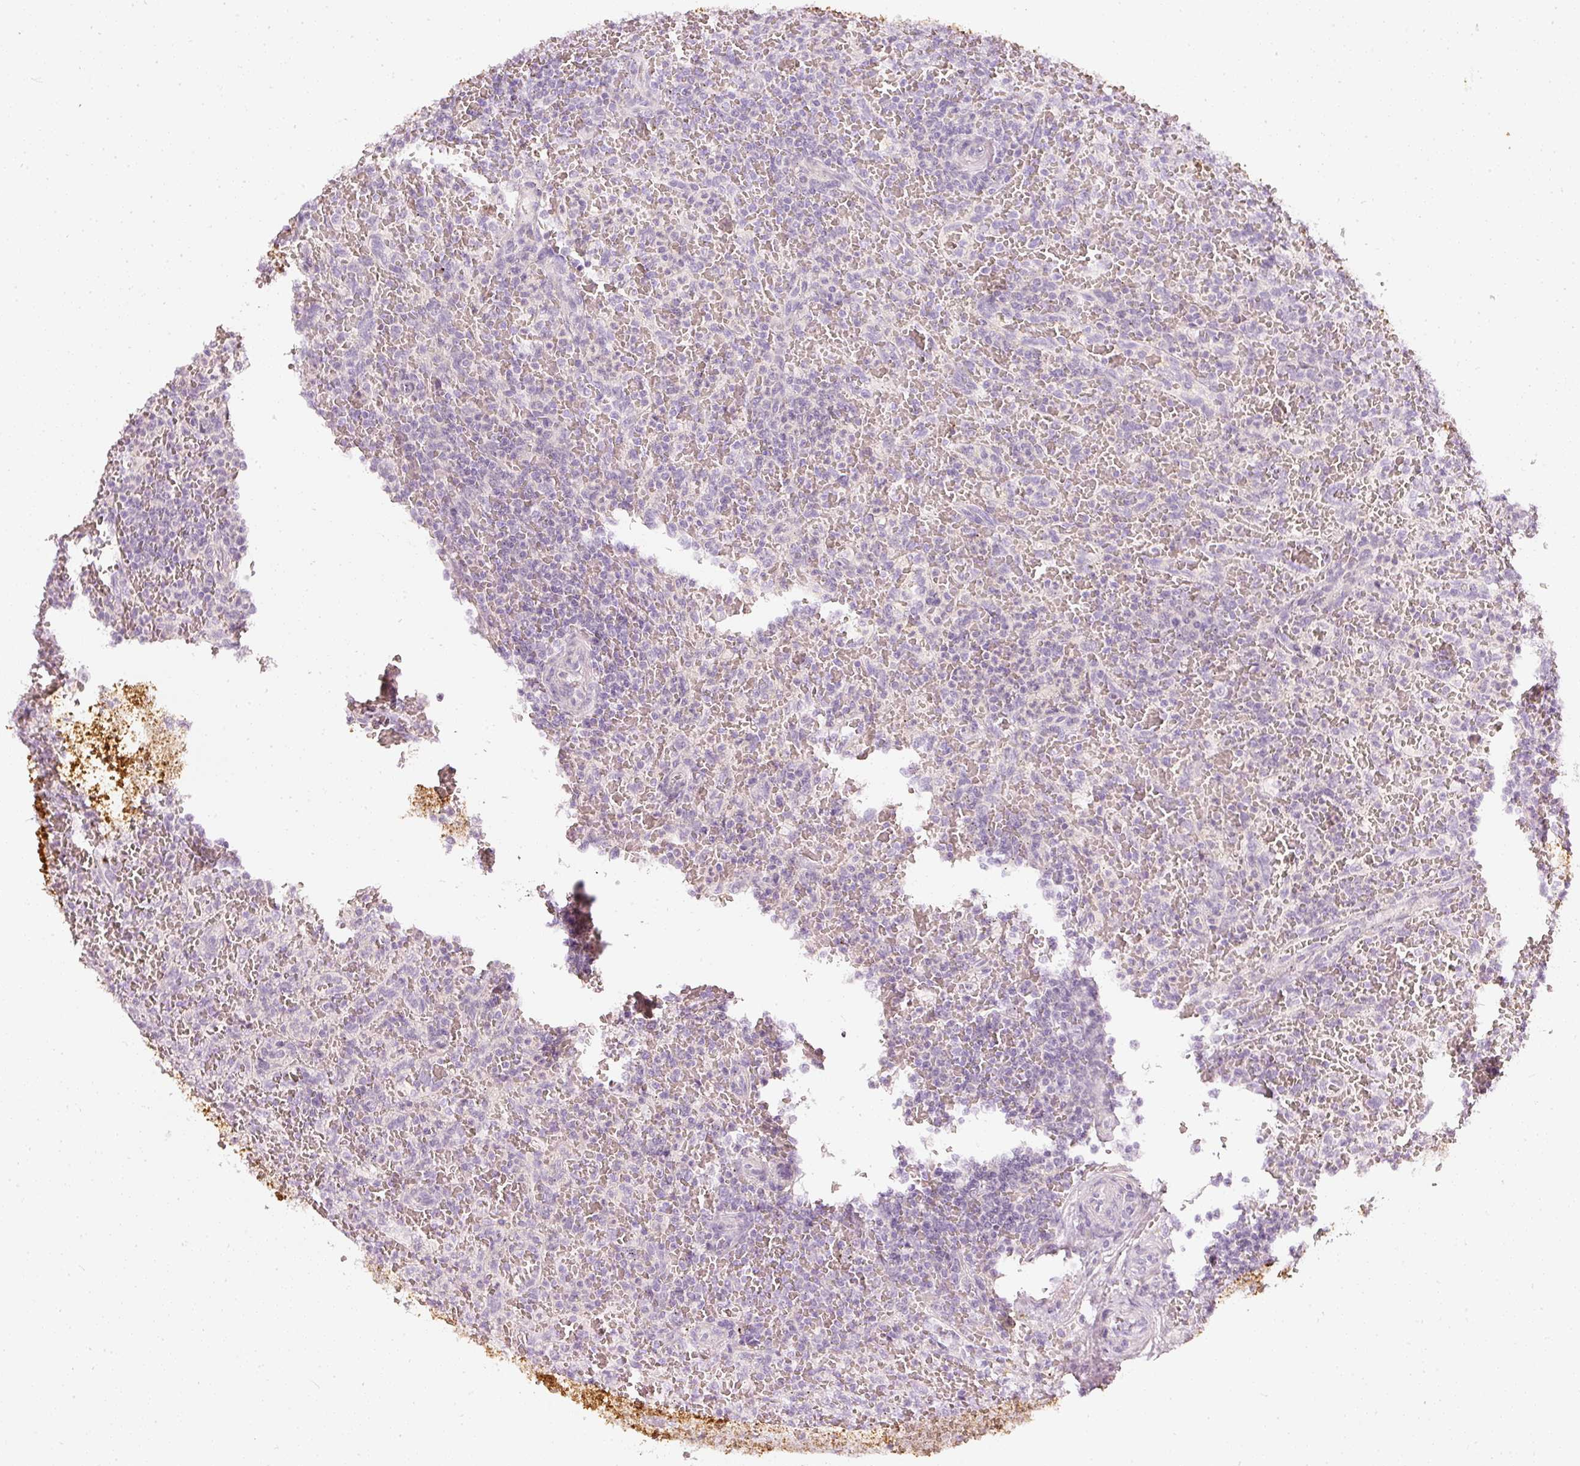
{"staining": {"intensity": "negative", "quantity": "none", "location": "none"}, "tissue": "lymphoma", "cell_type": "Tumor cells", "image_type": "cancer", "snomed": [{"axis": "morphology", "description": "Malignant lymphoma, non-Hodgkin's type, Low grade"}, {"axis": "topography", "description": "Spleen"}], "caption": "Human lymphoma stained for a protein using immunohistochemistry (IHC) displays no positivity in tumor cells.", "gene": "CNP", "patient": {"sex": "female", "age": 64}}